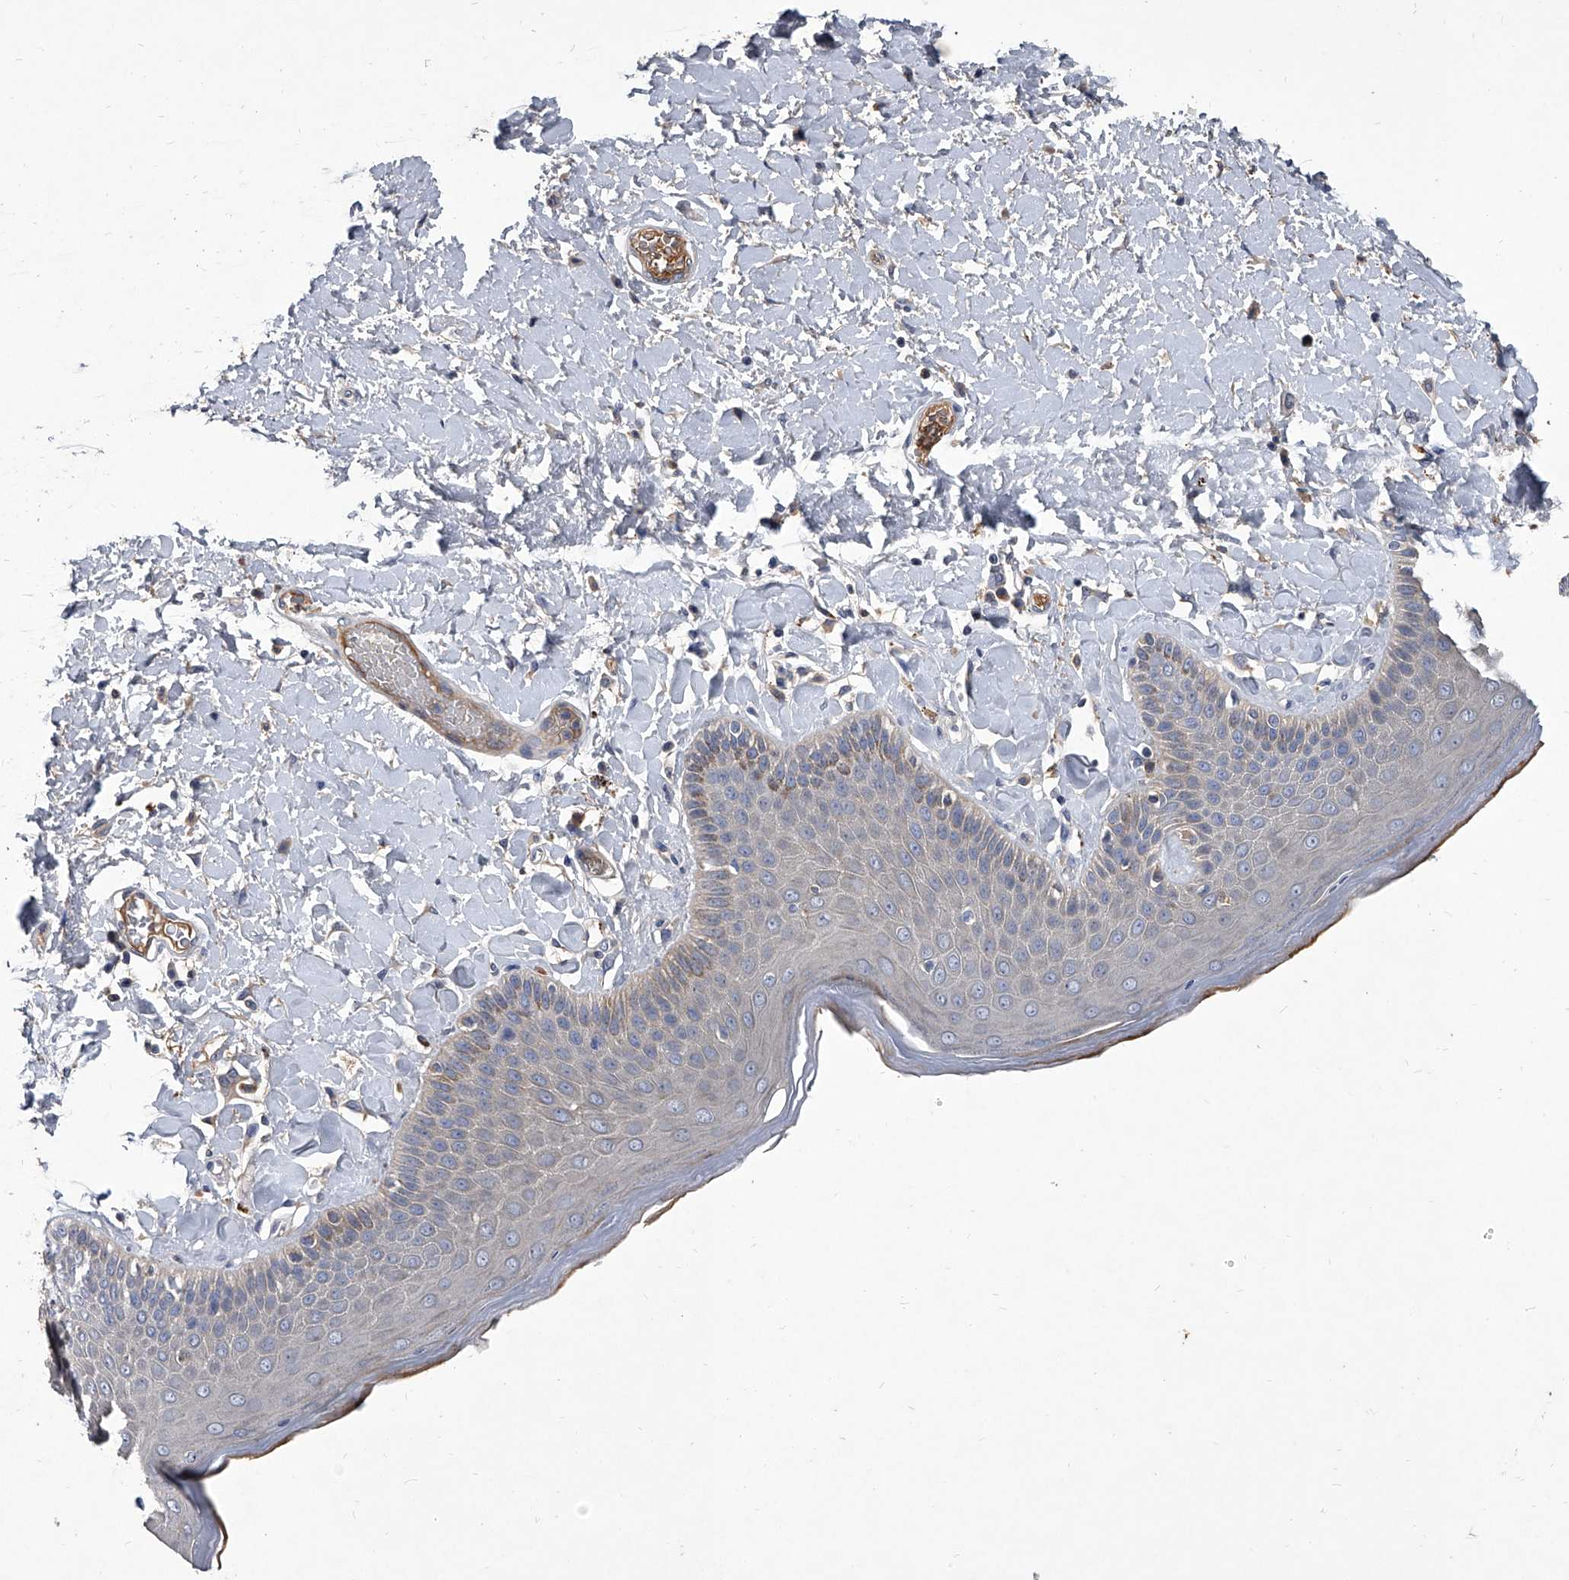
{"staining": {"intensity": "strong", "quantity": "<25%", "location": "cytoplasmic/membranous"}, "tissue": "skin", "cell_type": "Epidermal cells", "image_type": "normal", "snomed": [{"axis": "morphology", "description": "Normal tissue, NOS"}, {"axis": "topography", "description": "Anal"}], "caption": "Protein analysis of normal skin shows strong cytoplasmic/membranous positivity in approximately <25% of epidermal cells. (brown staining indicates protein expression, while blue staining denotes nuclei).", "gene": "C5", "patient": {"sex": "male", "age": 69}}